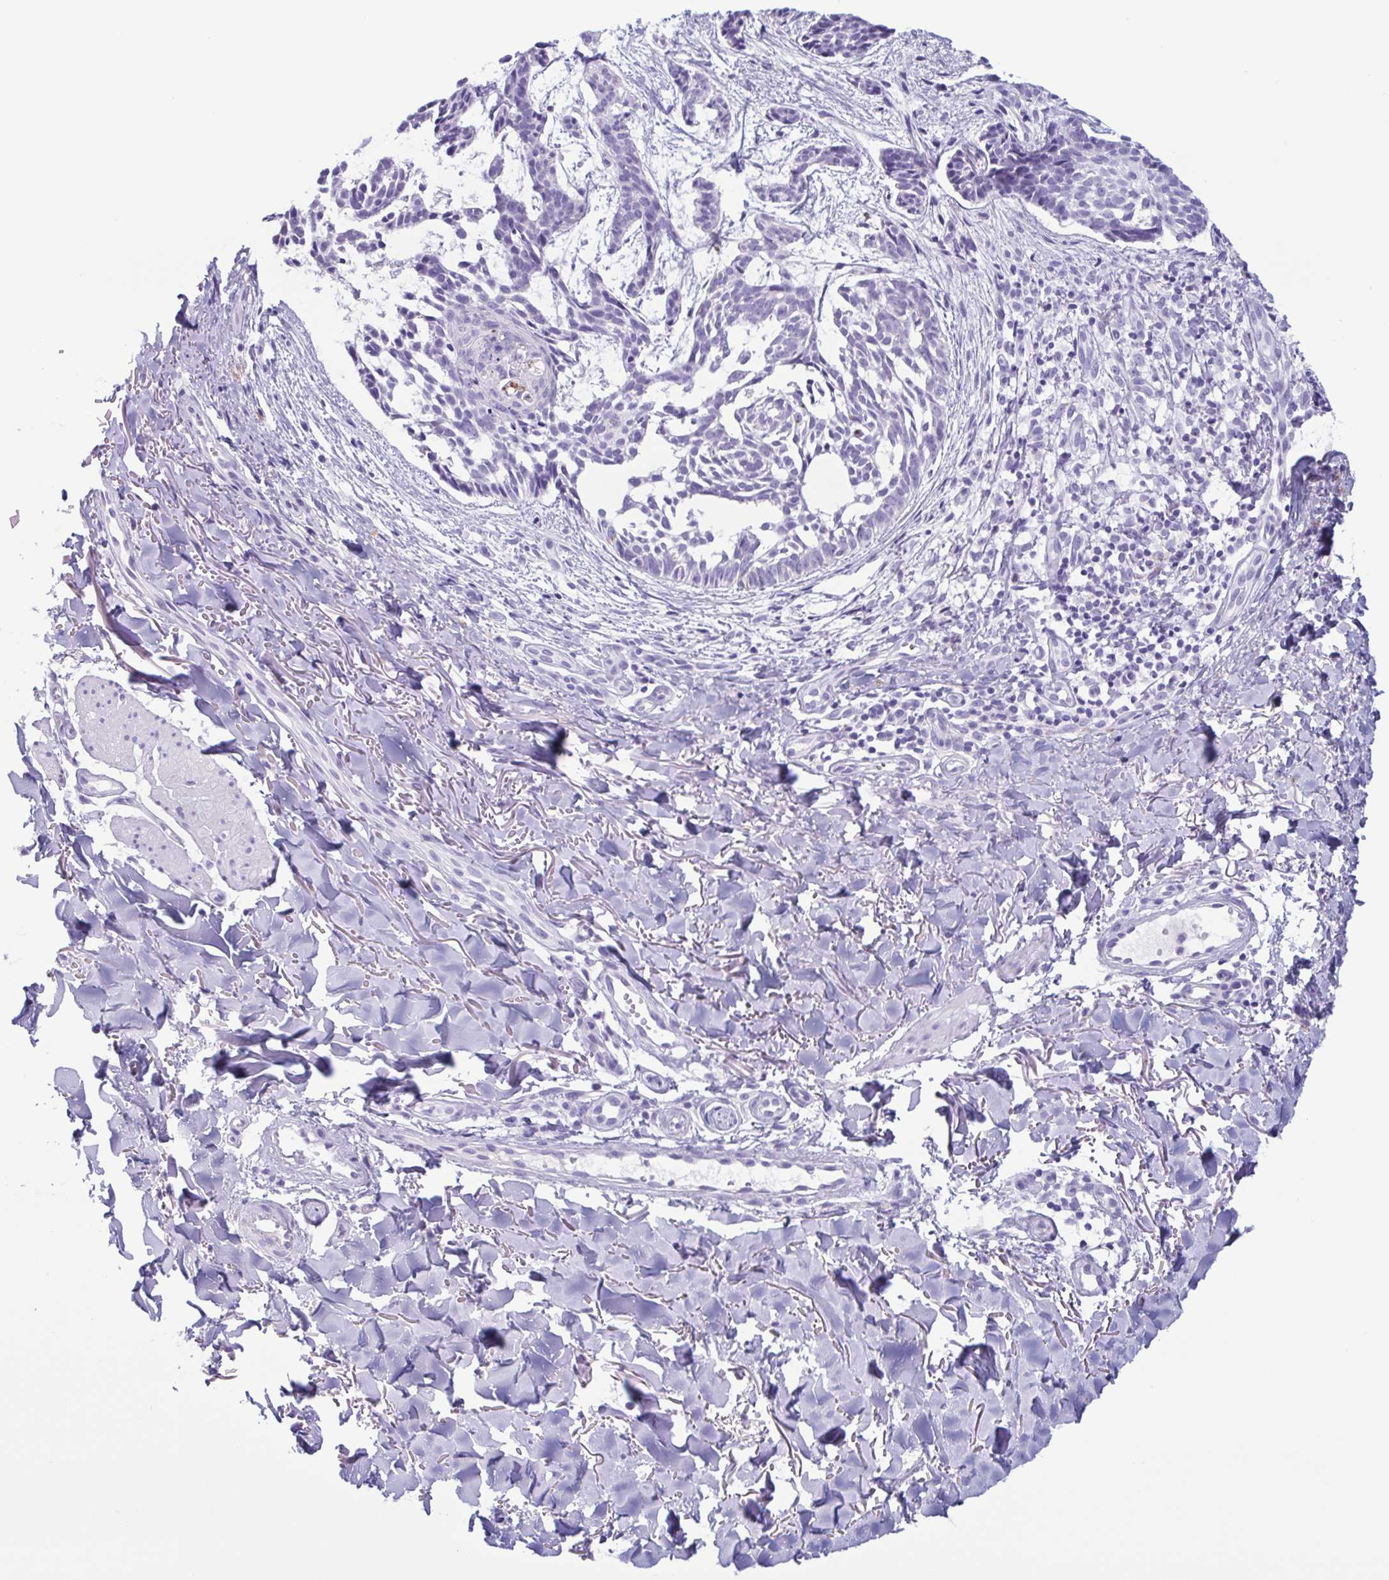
{"staining": {"intensity": "negative", "quantity": "none", "location": "none"}, "tissue": "skin cancer", "cell_type": "Tumor cells", "image_type": "cancer", "snomed": [{"axis": "morphology", "description": "Basal cell carcinoma"}, {"axis": "topography", "description": "Skin"}], "caption": "Tumor cells are negative for protein expression in human skin basal cell carcinoma.", "gene": "LTF", "patient": {"sex": "male", "age": 78}}